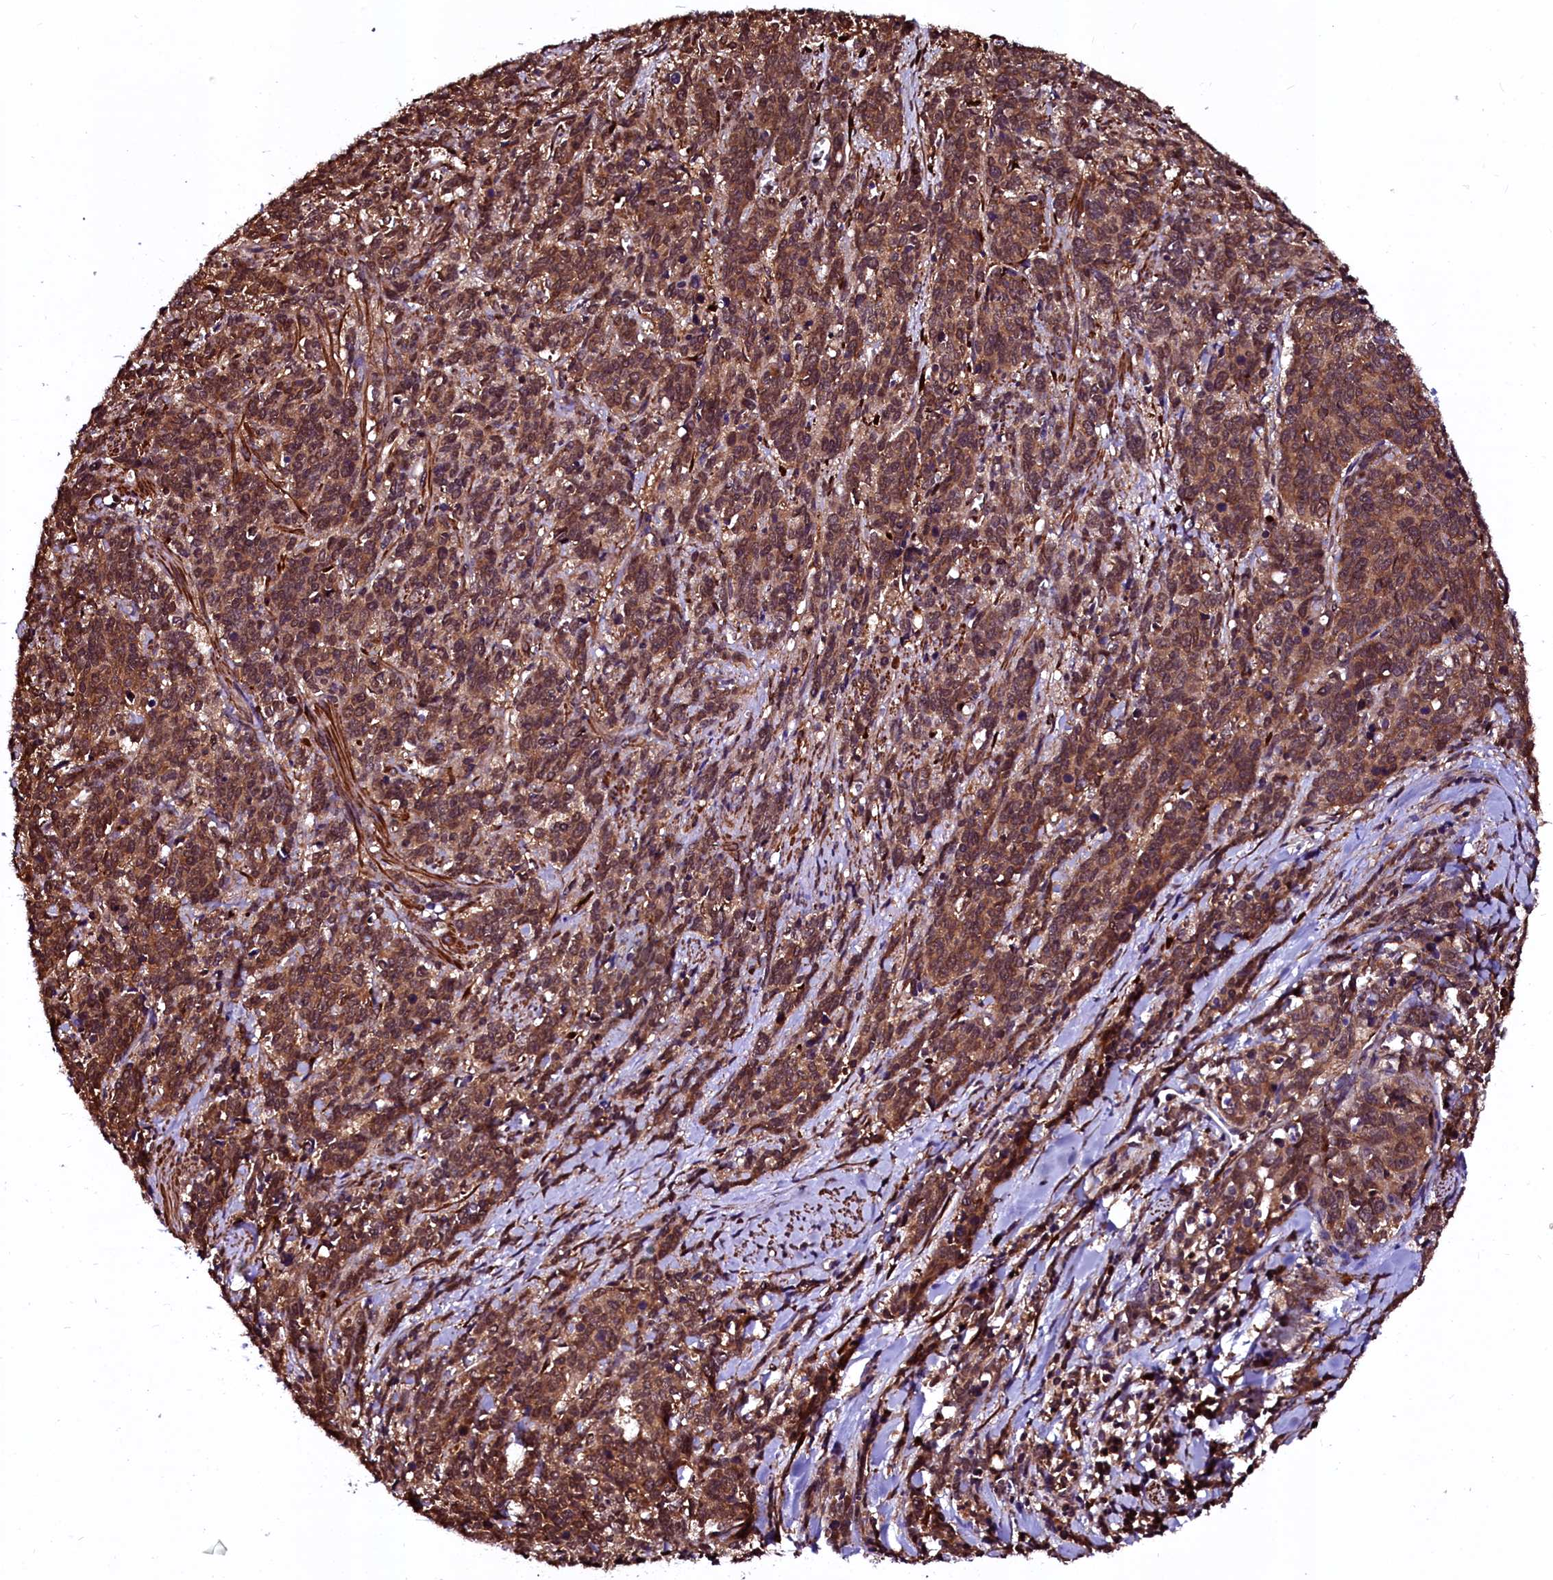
{"staining": {"intensity": "moderate", "quantity": ">75%", "location": "cytoplasmic/membranous,nuclear"}, "tissue": "cervical cancer", "cell_type": "Tumor cells", "image_type": "cancer", "snomed": [{"axis": "morphology", "description": "Squamous cell carcinoma, NOS"}, {"axis": "topography", "description": "Cervix"}], "caption": "This is a histology image of IHC staining of cervical cancer (squamous cell carcinoma), which shows moderate staining in the cytoplasmic/membranous and nuclear of tumor cells.", "gene": "N4BP1", "patient": {"sex": "female", "age": 60}}